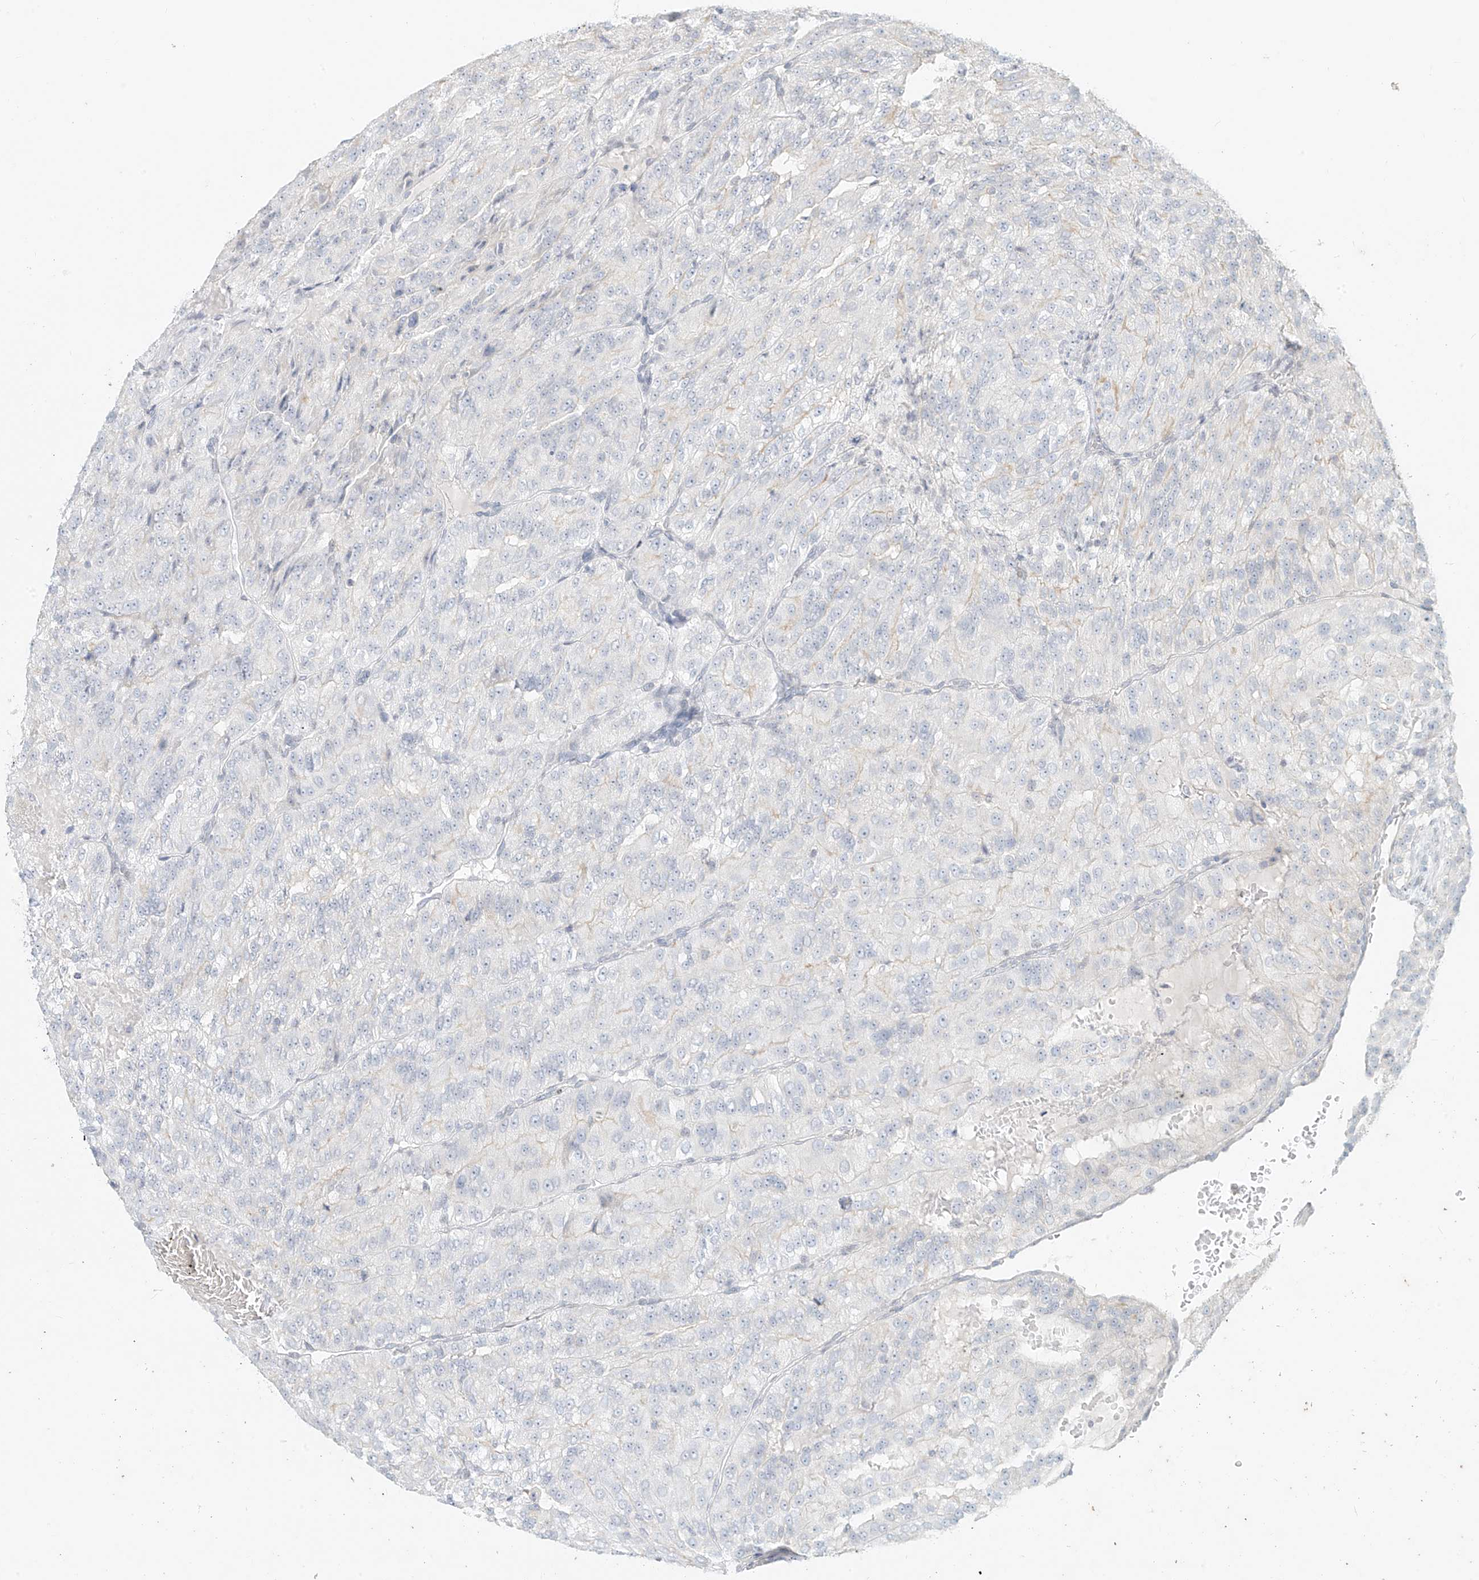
{"staining": {"intensity": "negative", "quantity": "none", "location": "none"}, "tissue": "renal cancer", "cell_type": "Tumor cells", "image_type": "cancer", "snomed": [{"axis": "morphology", "description": "Adenocarcinoma, NOS"}, {"axis": "topography", "description": "Kidney"}], "caption": "The IHC image has no significant expression in tumor cells of renal adenocarcinoma tissue.", "gene": "OSBPL7", "patient": {"sex": "female", "age": 63}}